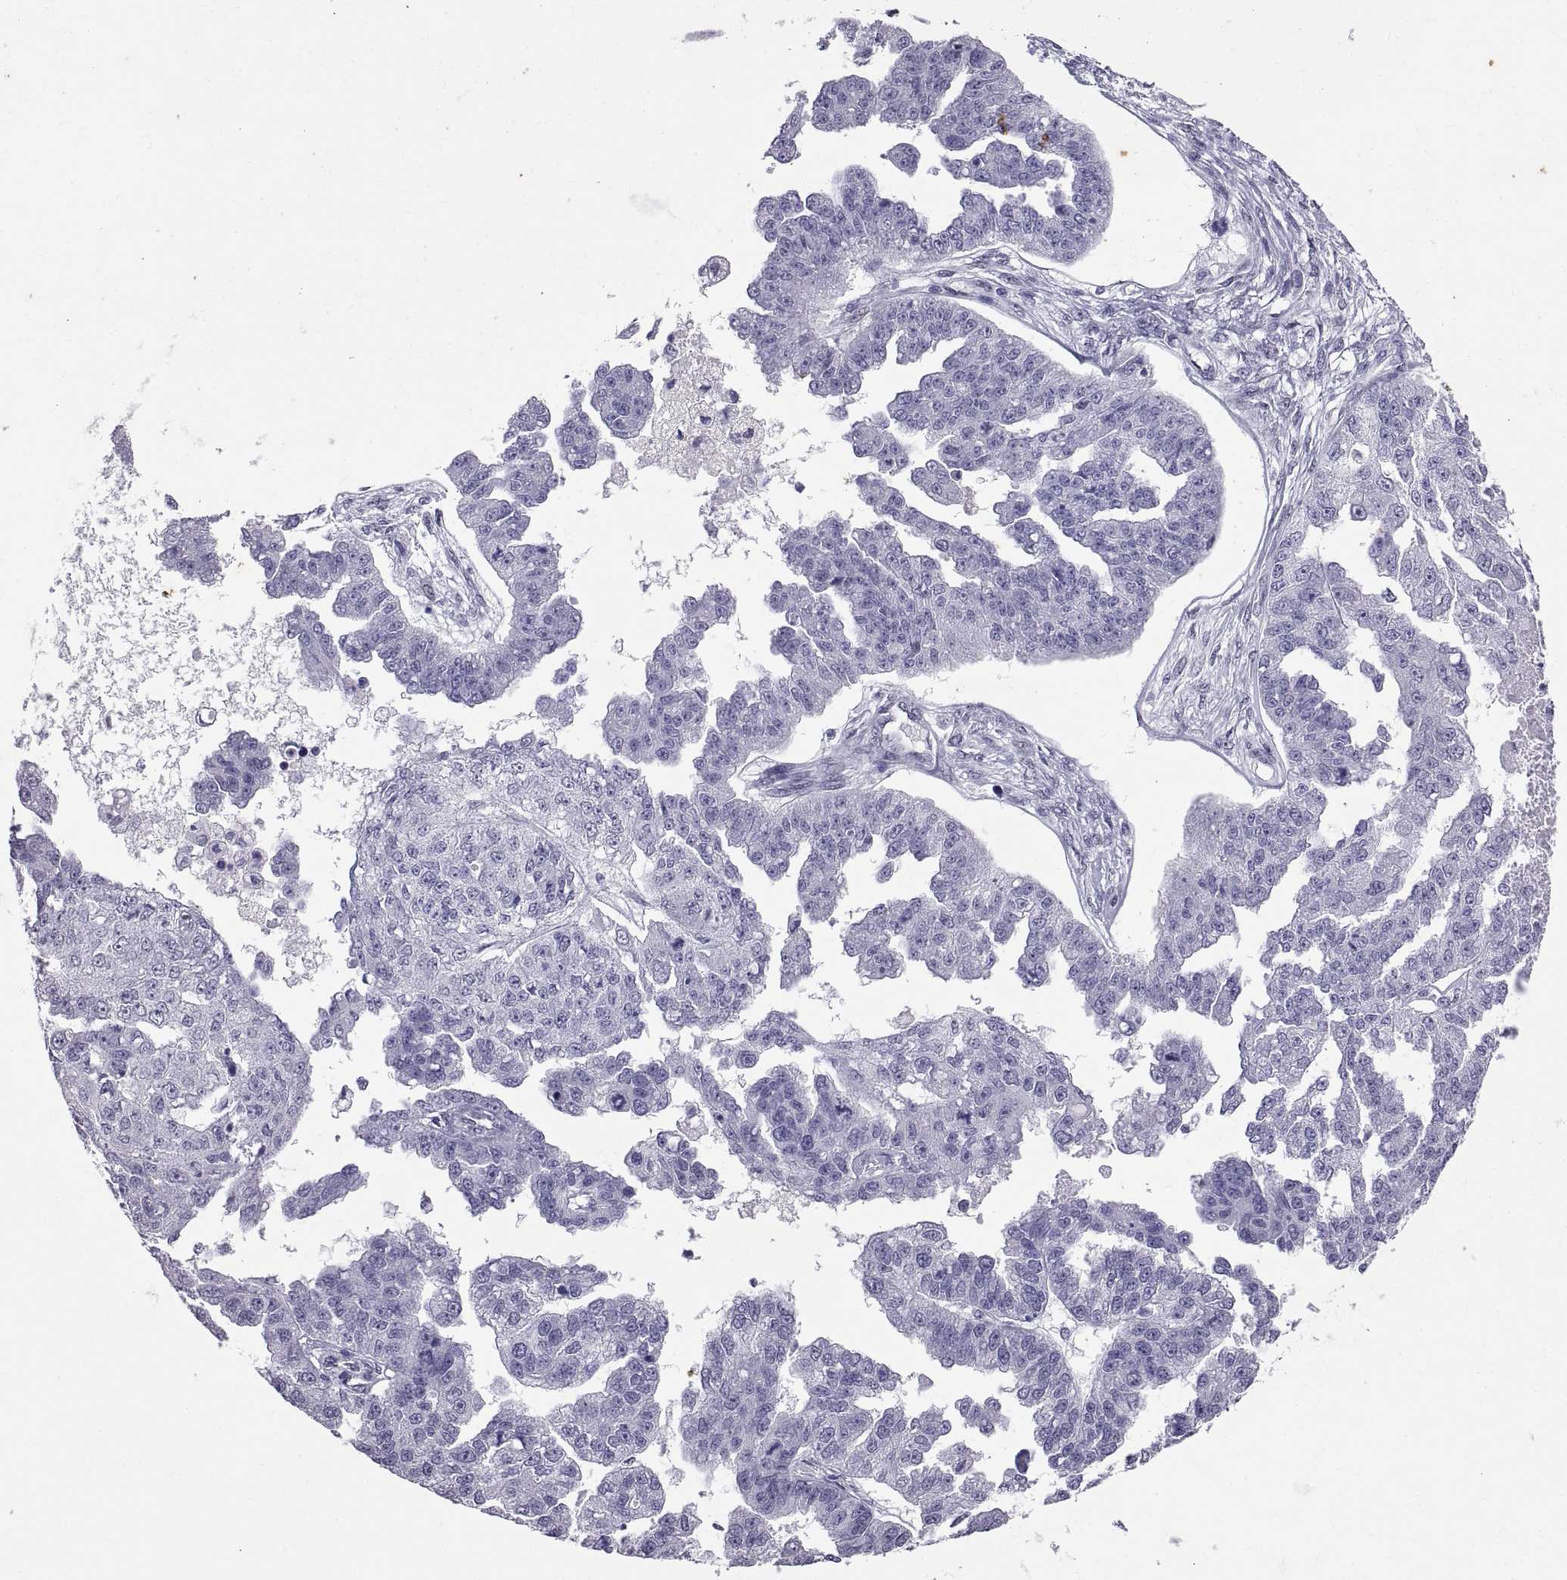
{"staining": {"intensity": "negative", "quantity": "none", "location": "none"}, "tissue": "ovarian cancer", "cell_type": "Tumor cells", "image_type": "cancer", "snomed": [{"axis": "morphology", "description": "Cystadenocarcinoma, serous, NOS"}, {"axis": "topography", "description": "Ovary"}], "caption": "The image reveals no staining of tumor cells in ovarian cancer (serous cystadenocarcinoma). (DAB IHC visualized using brightfield microscopy, high magnification).", "gene": "KRT77", "patient": {"sex": "female", "age": 58}}